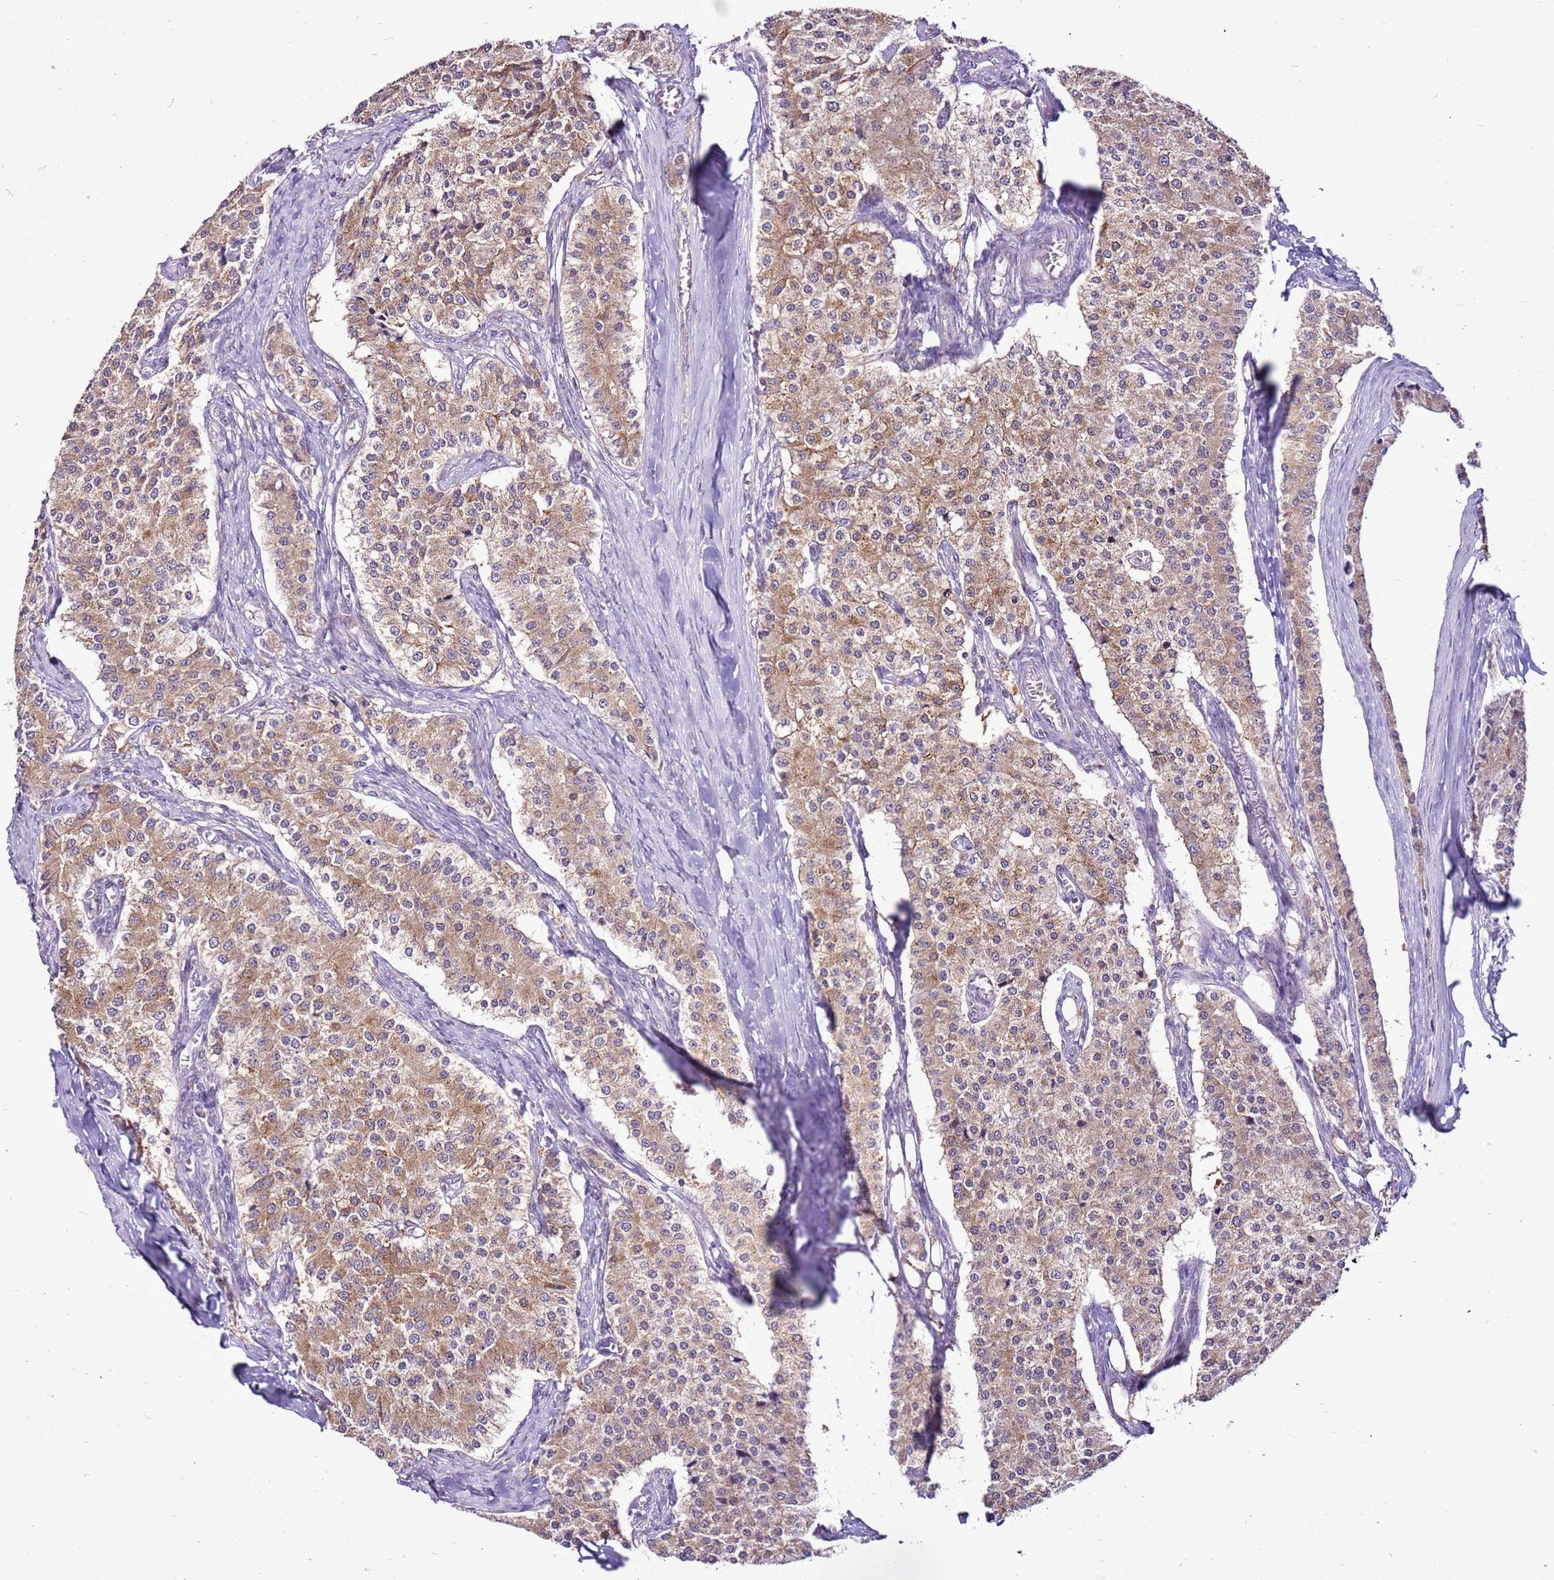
{"staining": {"intensity": "moderate", "quantity": ">75%", "location": "cytoplasmic/membranous"}, "tissue": "carcinoid", "cell_type": "Tumor cells", "image_type": "cancer", "snomed": [{"axis": "morphology", "description": "Carcinoid, malignant, NOS"}, {"axis": "topography", "description": "Colon"}], "caption": "A brown stain labels moderate cytoplasmic/membranous staining of a protein in human carcinoid tumor cells. (DAB IHC, brown staining for protein, blue staining for nuclei).", "gene": "SLC38A5", "patient": {"sex": "female", "age": 52}}